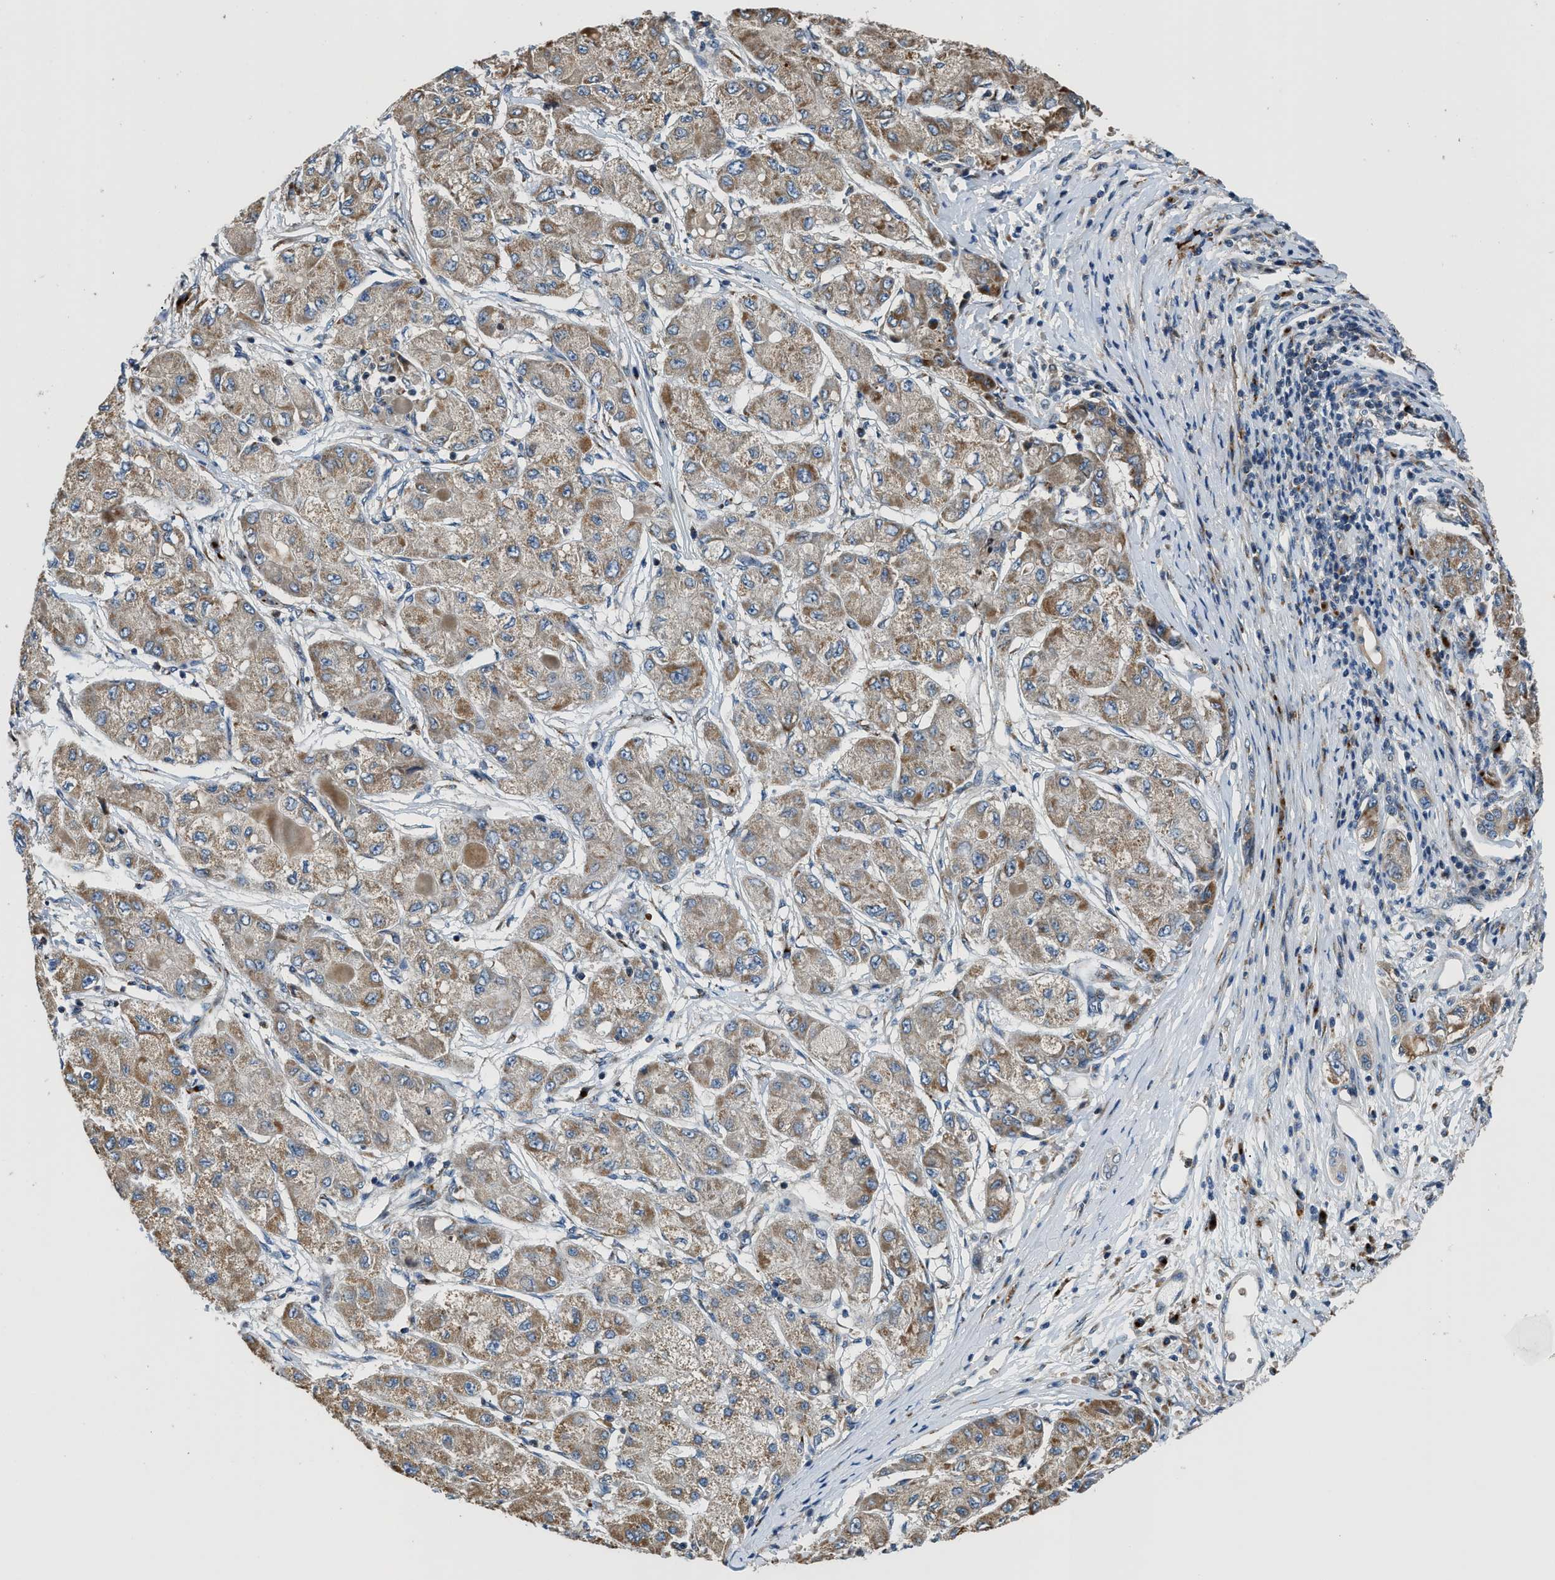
{"staining": {"intensity": "moderate", "quantity": ">75%", "location": "cytoplasmic/membranous"}, "tissue": "liver cancer", "cell_type": "Tumor cells", "image_type": "cancer", "snomed": [{"axis": "morphology", "description": "Carcinoma, Hepatocellular, NOS"}, {"axis": "topography", "description": "Liver"}], "caption": "Immunohistochemistry micrograph of hepatocellular carcinoma (liver) stained for a protein (brown), which reveals medium levels of moderate cytoplasmic/membranous staining in approximately >75% of tumor cells.", "gene": "FUT8", "patient": {"sex": "male", "age": 80}}